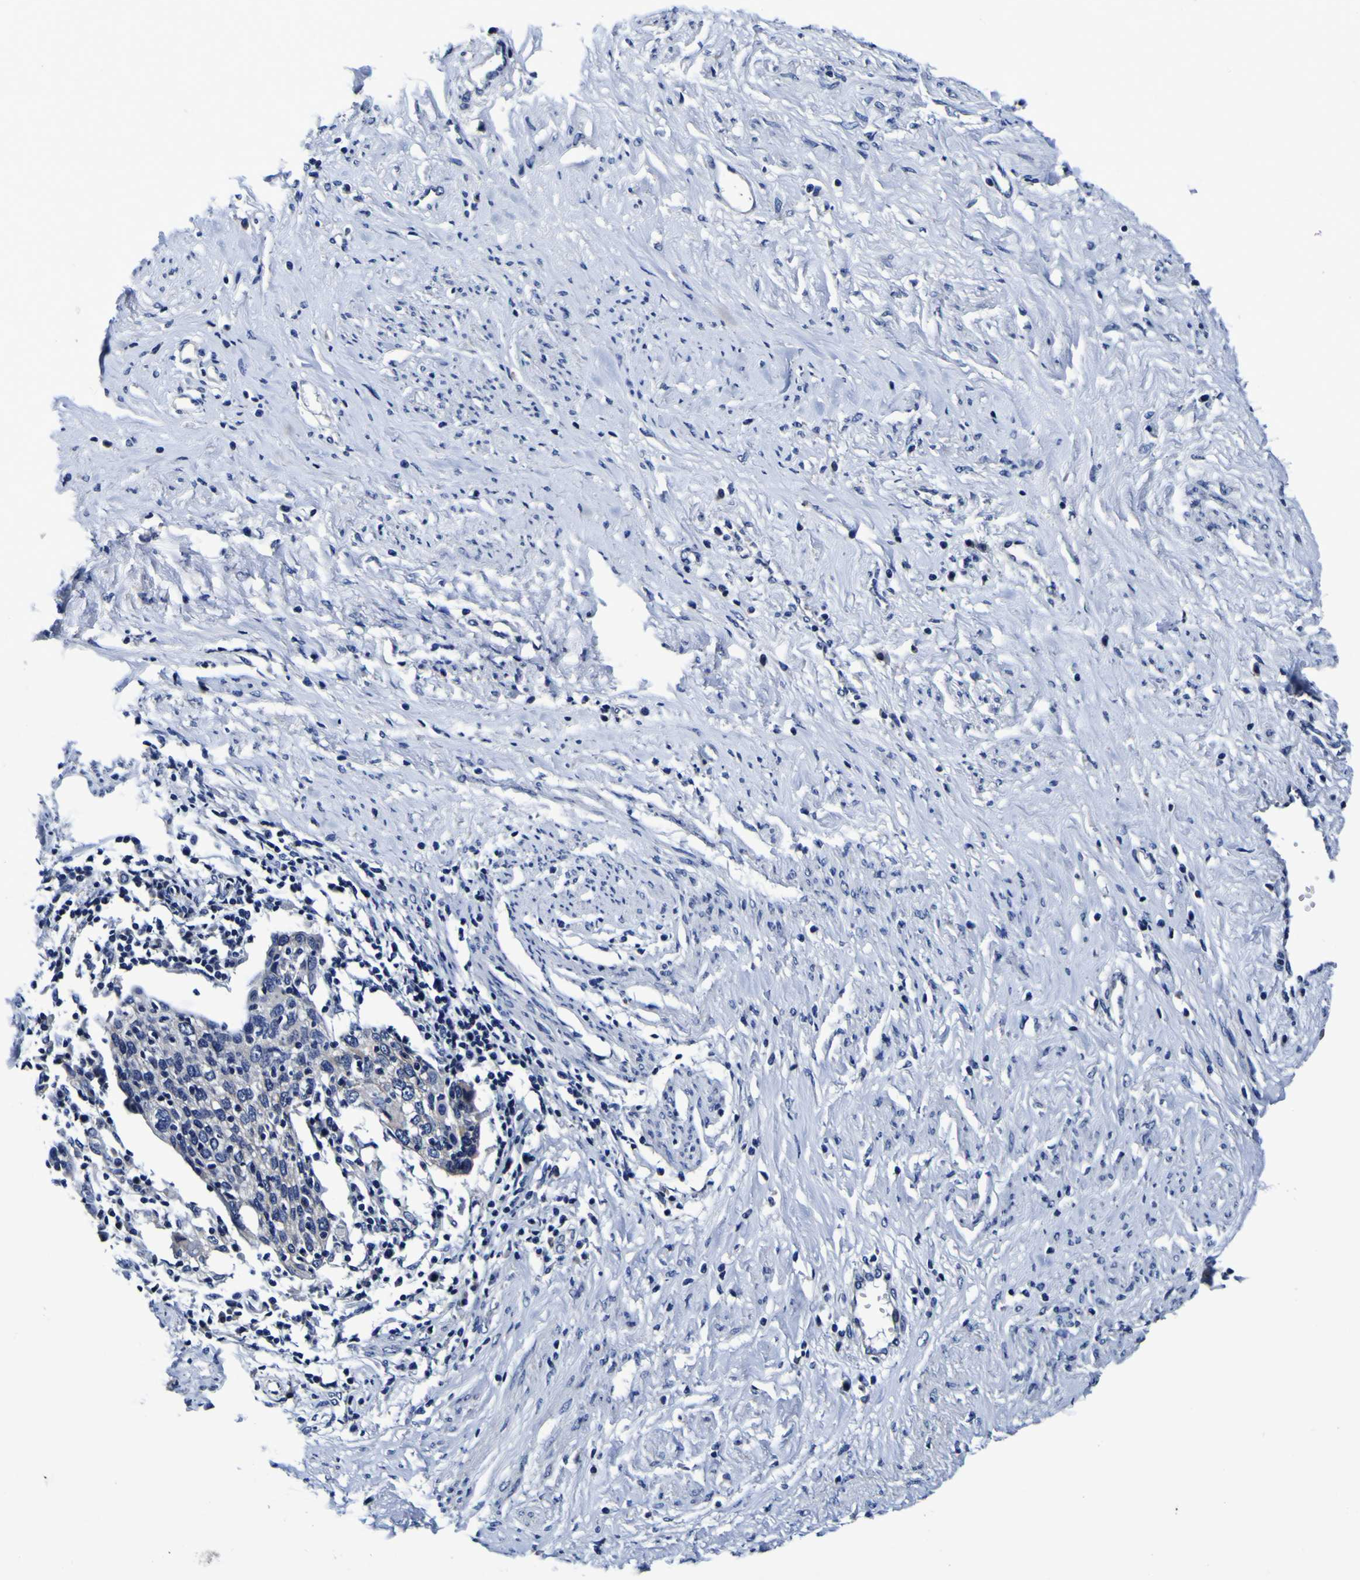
{"staining": {"intensity": "negative", "quantity": "none", "location": "none"}, "tissue": "cervical cancer", "cell_type": "Tumor cells", "image_type": "cancer", "snomed": [{"axis": "morphology", "description": "Squamous cell carcinoma, NOS"}, {"axis": "topography", "description": "Cervix"}], "caption": "Histopathology image shows no significant protein expression in tumor cells of cervical squamous cell carcinoma.", "gene": "PANK4", "patient": {"sex": "female", "age": 40}}